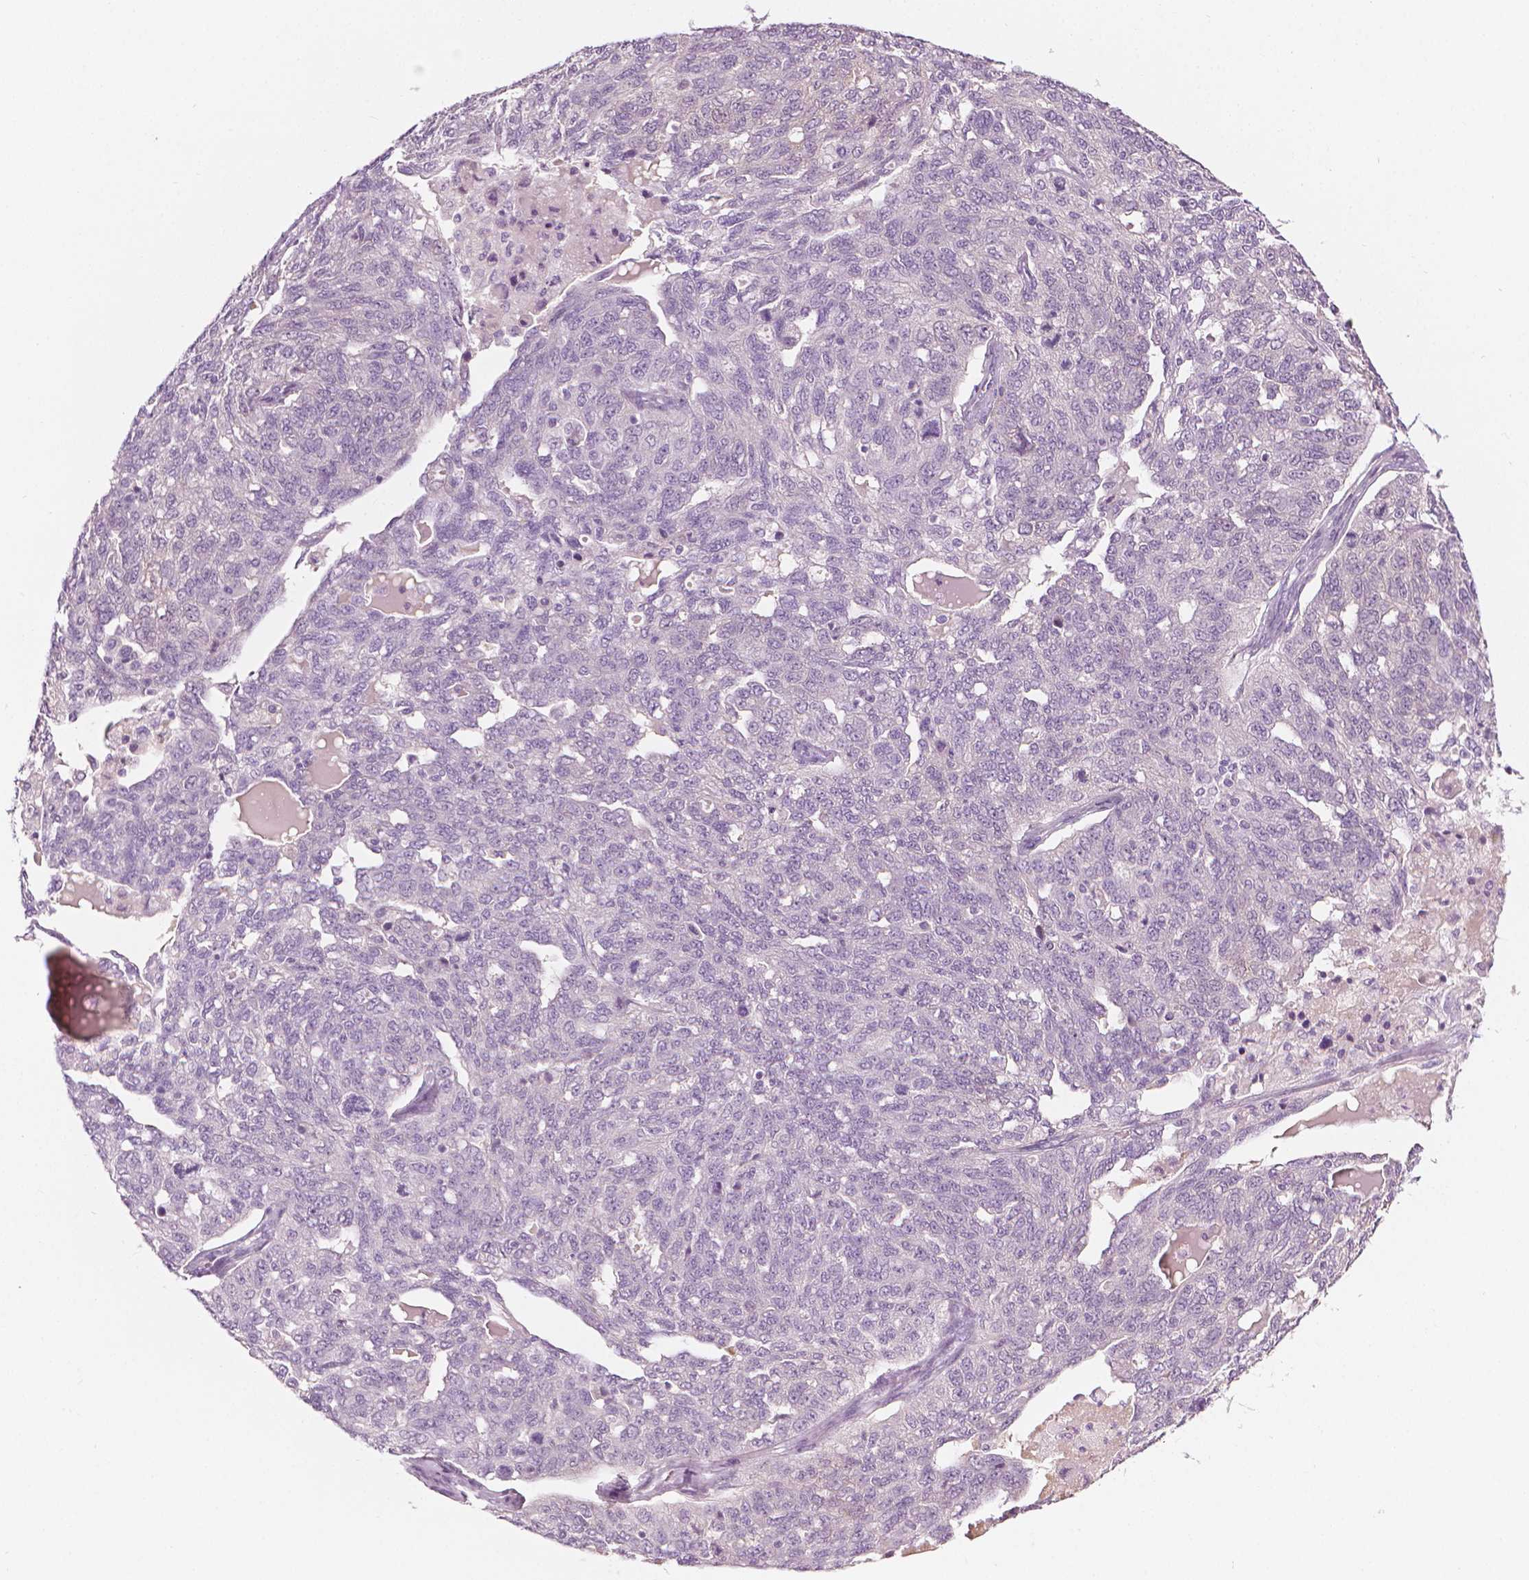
{"staining": {"intensity": "negative", "quantity": "none", "location": "none"}, "tissue": "ovarian cancer", "cell_type": "Tumor cells", "image_type": "cancer", "snomed": [{"axis": "morphology", "description": "Cystadenocarcinoma, serous, NOS"}, {"axis": "topography", "description": "Ovary"}], "caption": "Immunohistochemistry (IHC) histopathology image of ovarian cancer stained for a protein (brown), which demonstrates no staining in tumor cells.", "gene": "SHMT1", "patient": {"sex": "female", "age": 71}}